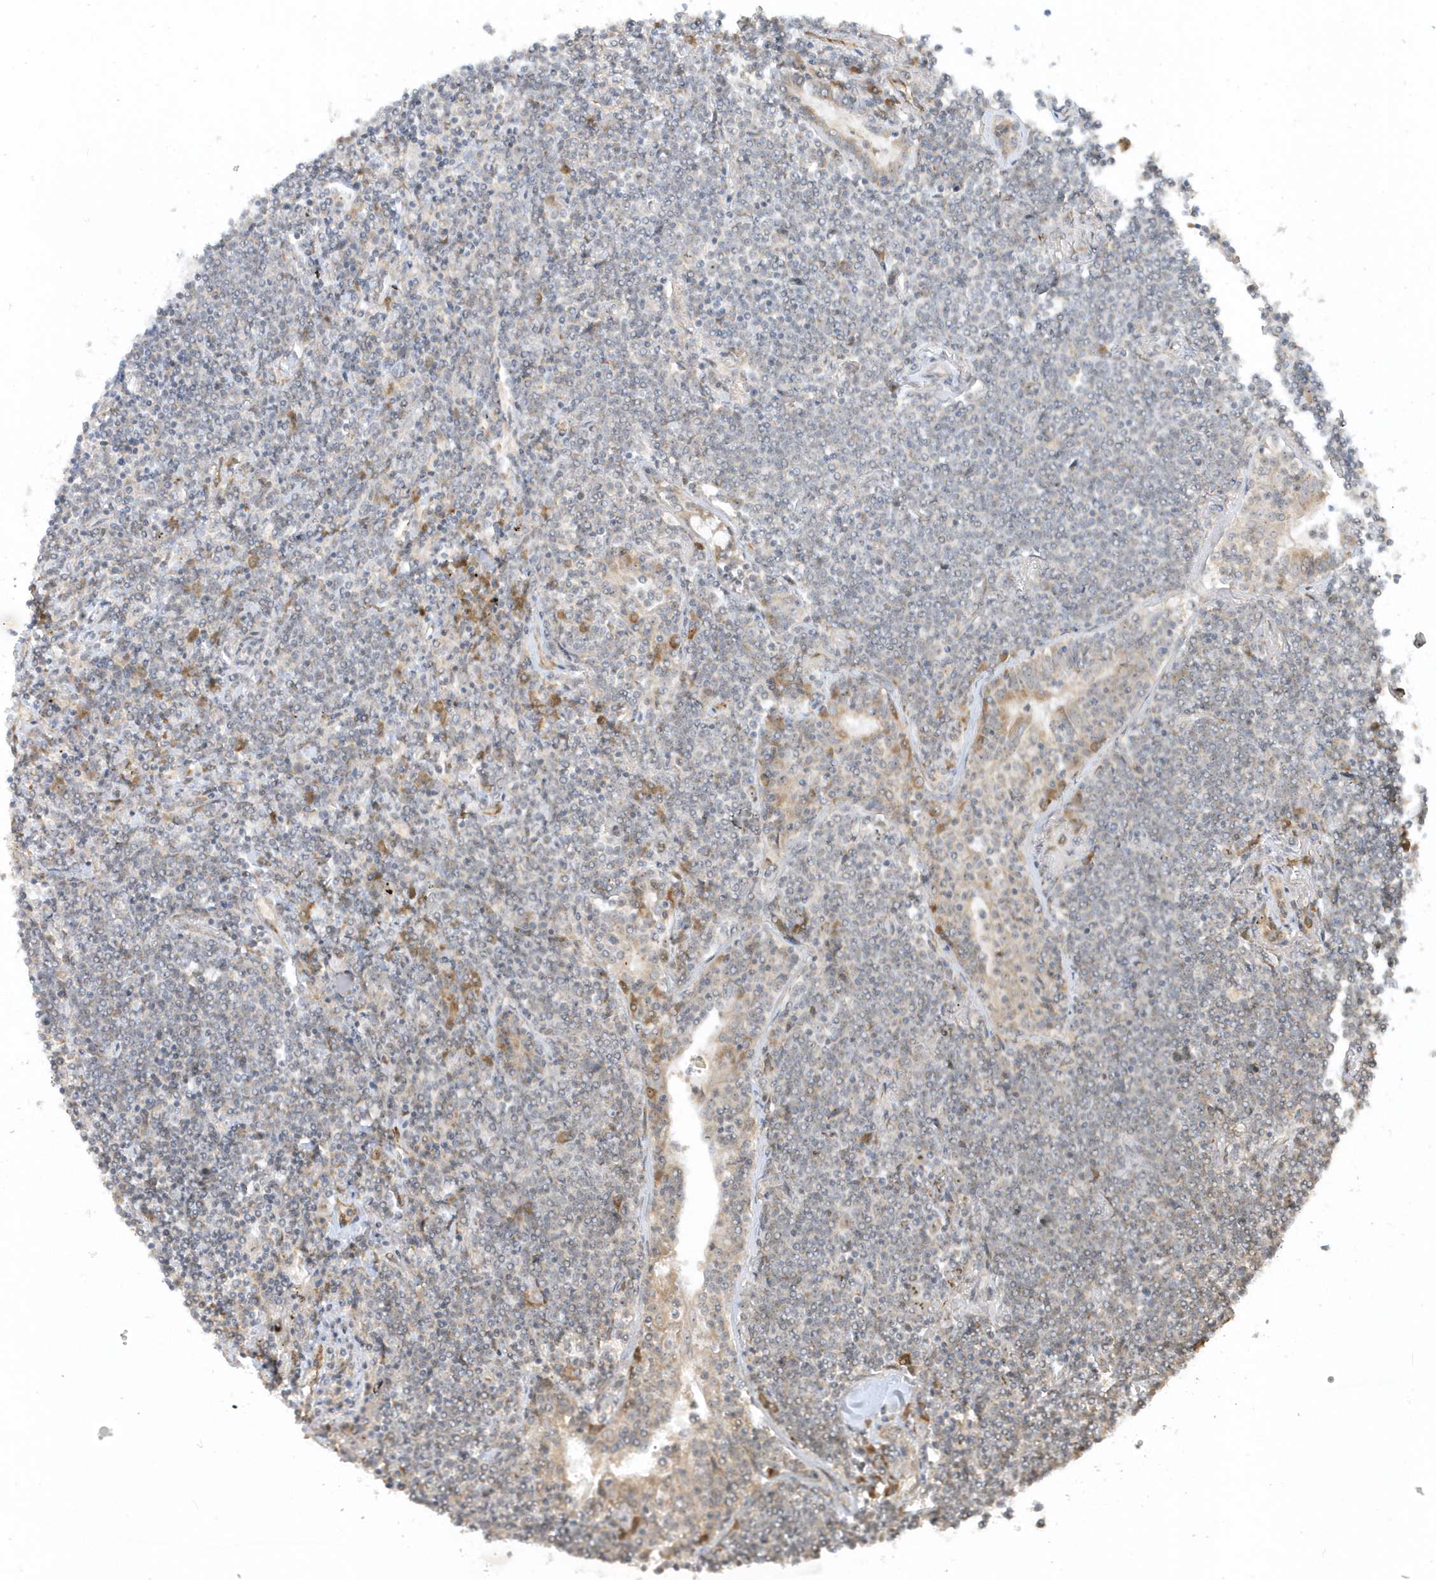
{"staining": {"intensity": "negative", "quantity": "none", "location": "none"}, "tissue": "lymphoma", "cell_type": "Tumor cells", "image_type": "cancer", "snomed": [{"axis": "morphology", "description": "Malignant lymphoma, non-Hodgkin's type, Low grade"}, {"axis": "topography", "description": "Lung"}], "caption": "The histopathology image displays no staining of tumor cells in low-grade malignant lymphoma, non-Hodgkin's type. (DAB (3,3'-diaminobenzidine) immunohistochemistry visualized using brightfield microscopy, high magnification).", "gene": "ECM2", "patient": {"sex": "female", "age": 71}}